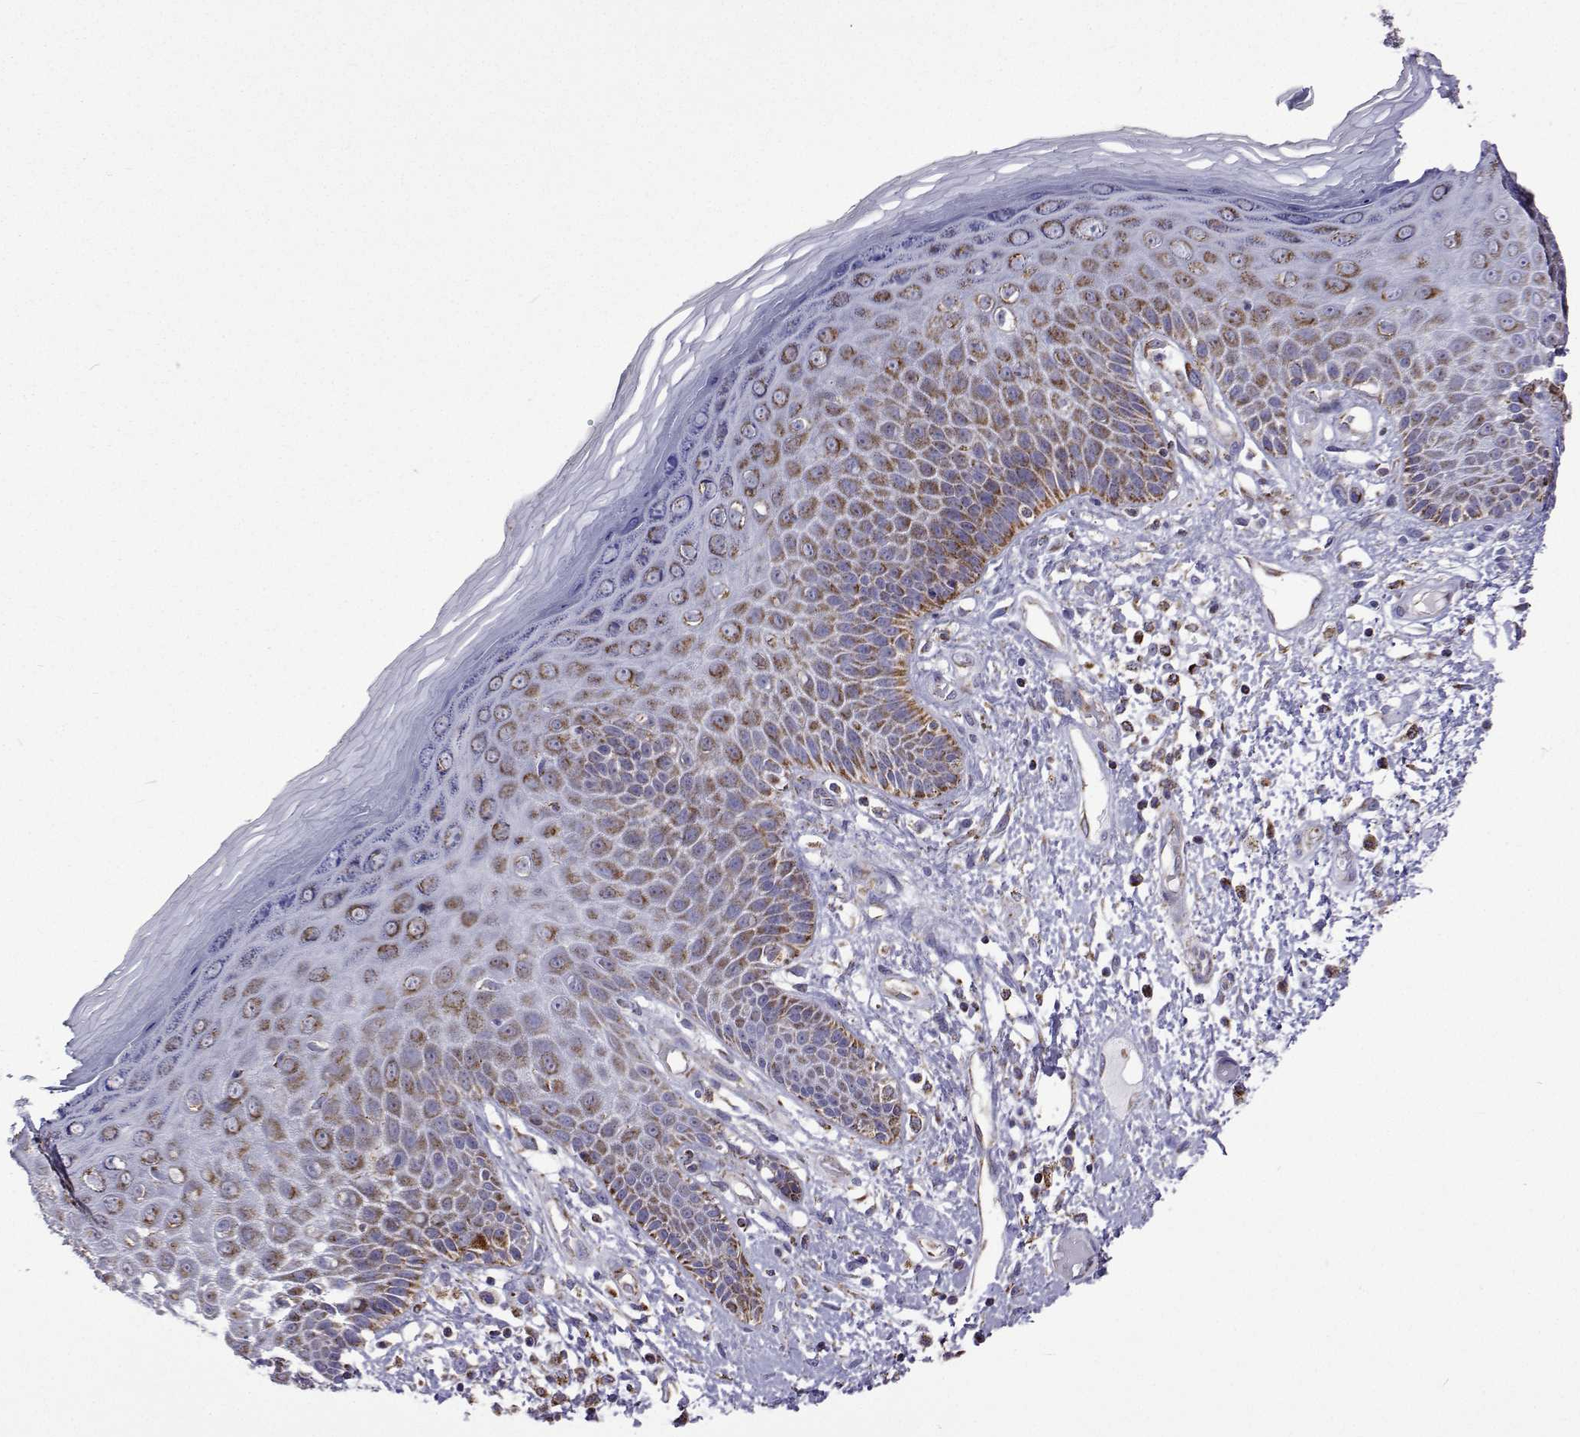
{"staining": {"intensity": "moderate", "quantity": "25%-75%", "location": "cytoplasmic/membranous"}, "tissue": "skin", "cell_type": "Epidermal cells", "image_type": "normal", "snomed": [{"axis": "morphology", "description": "Normal tissue, NOS"}, {"axis": "topography", "description": "Anal"}, {"axis": "topography", "description": "Peripheral nerve tissue"}], "caption": "About 25%-75% of epidermal cells in benign skin show moderate cytoplasmic/membranous protein positivity as visualized by brown immunohistochemical staining.", "gene": "MCCC2", "patient": {"sex": "male", "age": 78}}